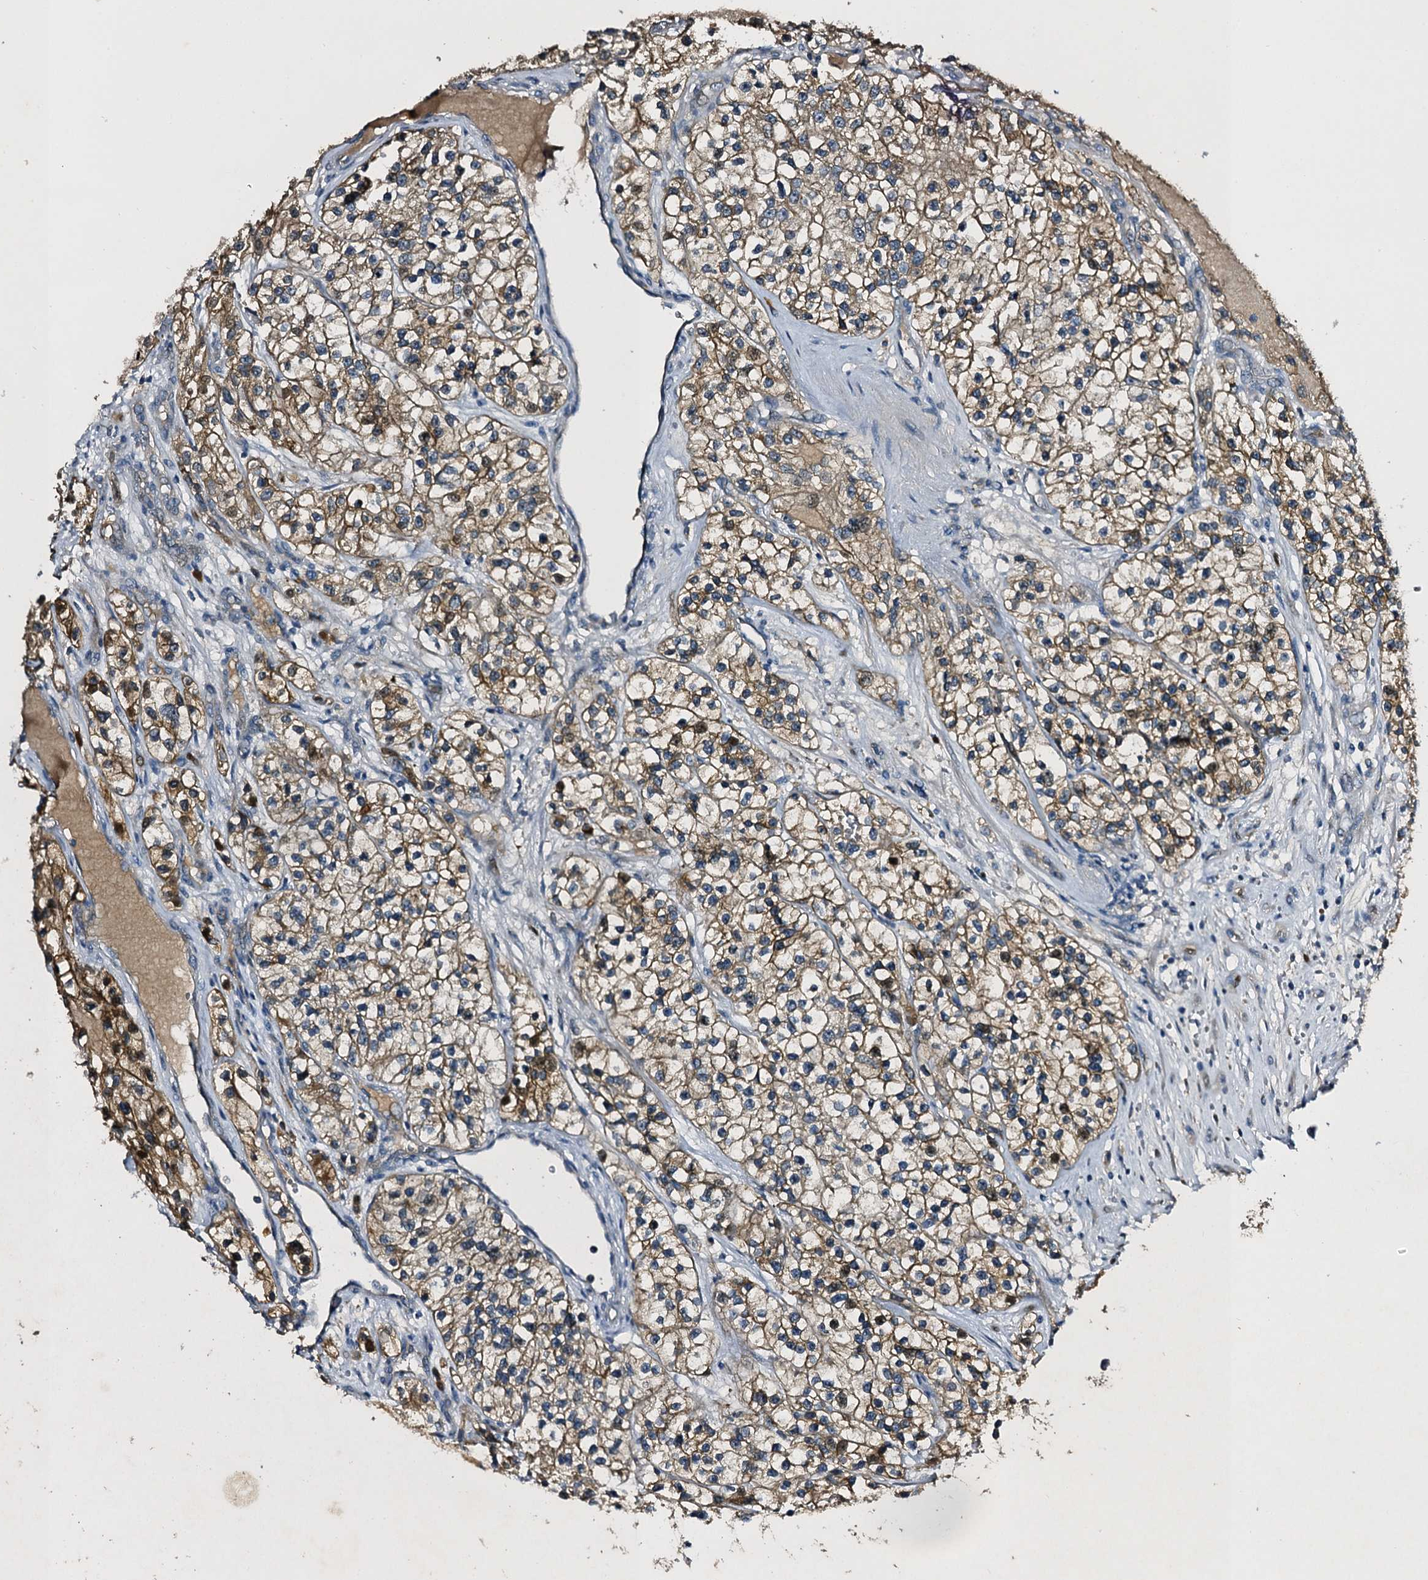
{"staining": {"intensity": "moderate", "quantity": ">75%", "location": "cytoplasmic/membranous"}, "tissue": "renal cancer", "cell_type": "Tumor cells", "image_type": "cancer", "snomed": [{"axis": "morphology", "description": "Adenocarcinoma, NOS"}, {"axis": "topography", "description": "Kidney"}], "caption": "IHC of renal adenocarcinoma exhibits medium levels of moderate cytoplasmic/membranous positivity in about >75% of tumor cells.", "gene": "SLC11A2", "patient": {"sex": "female", "age": 57}}